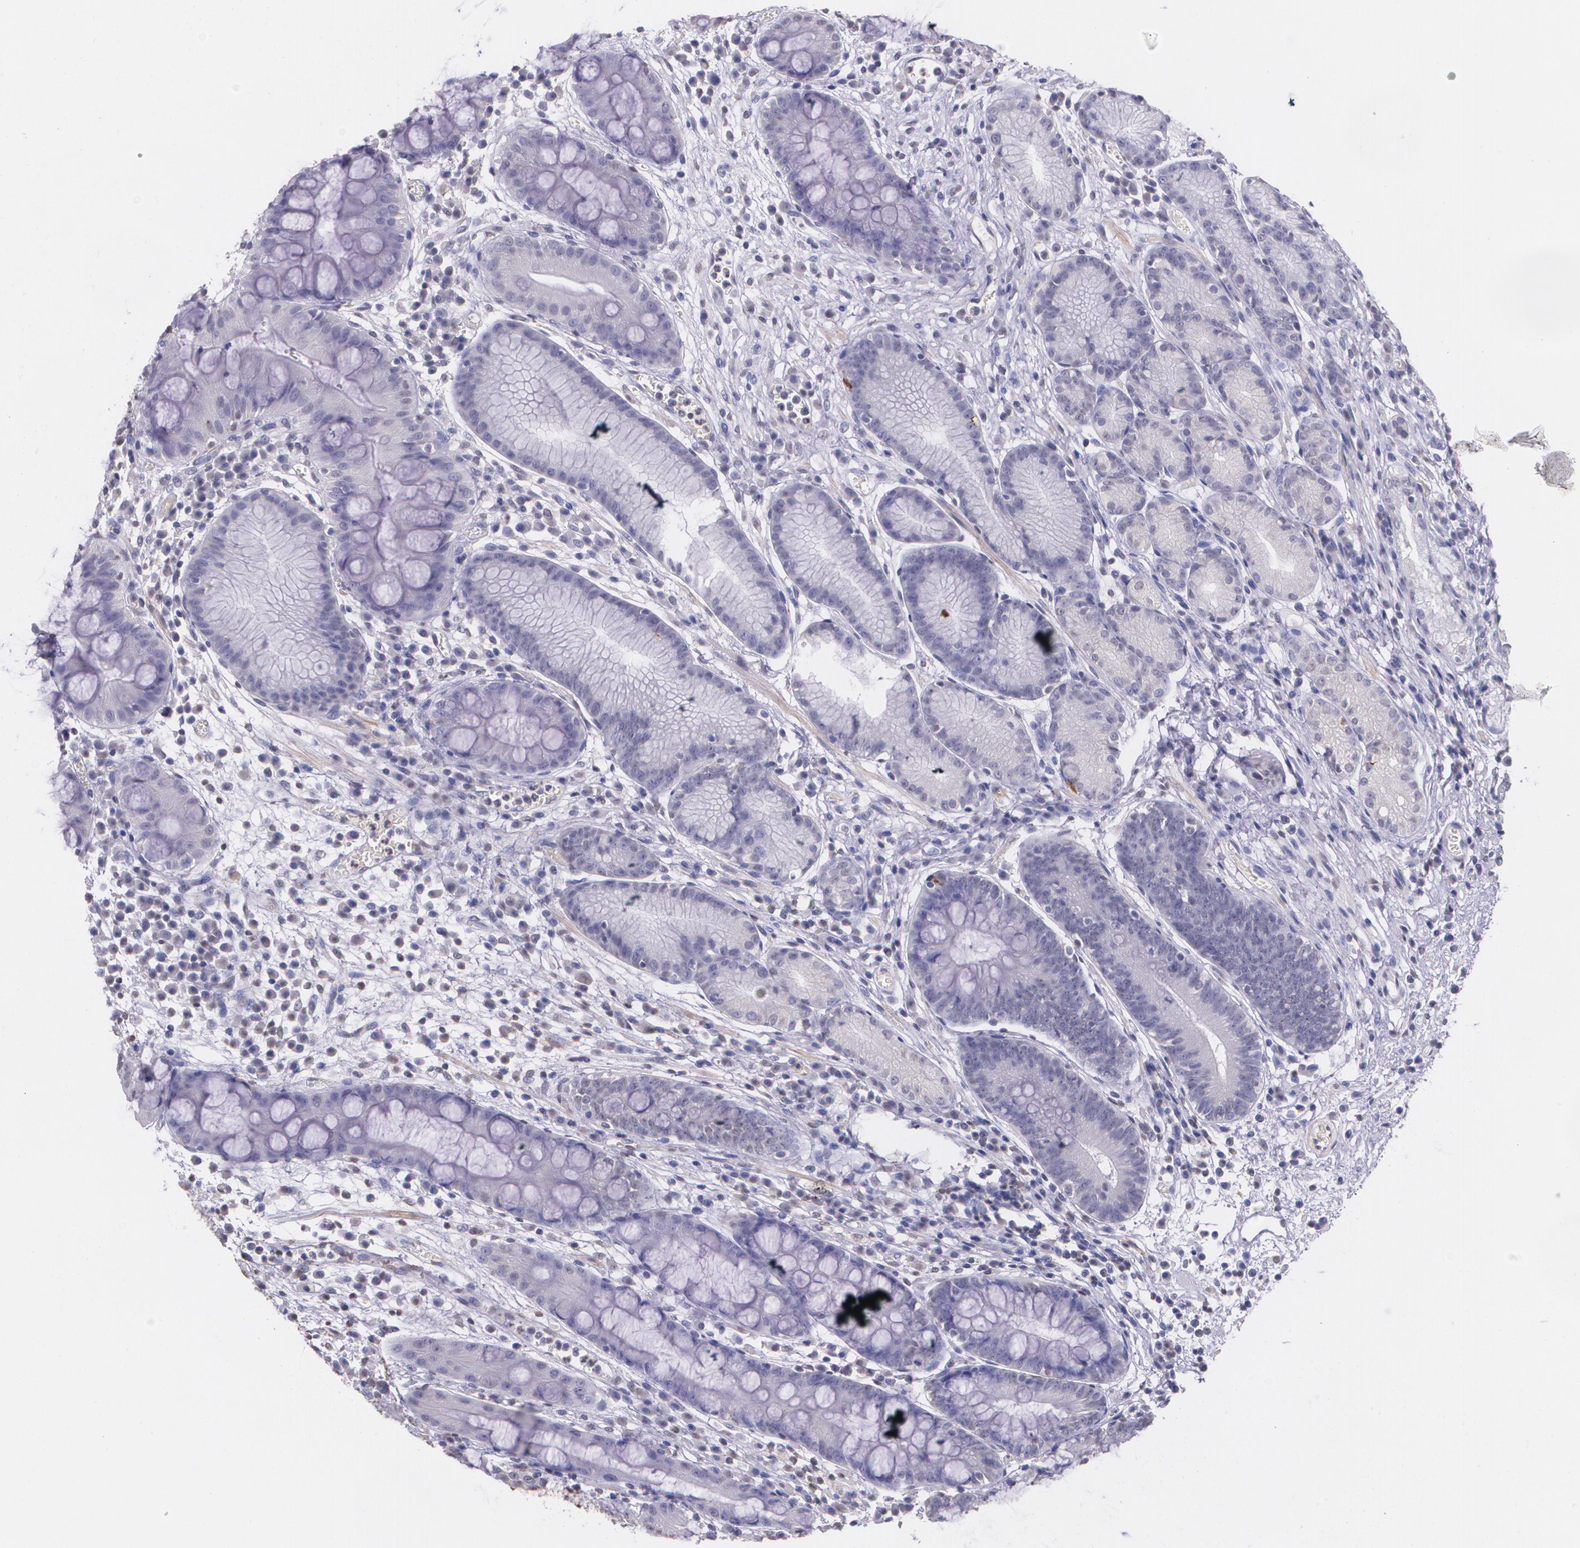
{"staining": {"intensity": "negative", "quantity": "none", "location": "none"}, "tissue": "stomach", "cell_type": "Glandular cells", "image_type": "normal", "snomed": [{"axis": "morphology", "description": "Normal tissue, NOS"}, {"axis": "morphology", "description": "Inflammation, NOS"}, {"axis": "topography", "description": "Stomach, lower"}], "caption": "Immunohistochemistry histopathology image of normal stomach: stomach stained with DAB shows no significant protein positivity in glandular cells.", "gene": "RTN1", "patient": {"sex": "male", "age": 59}}